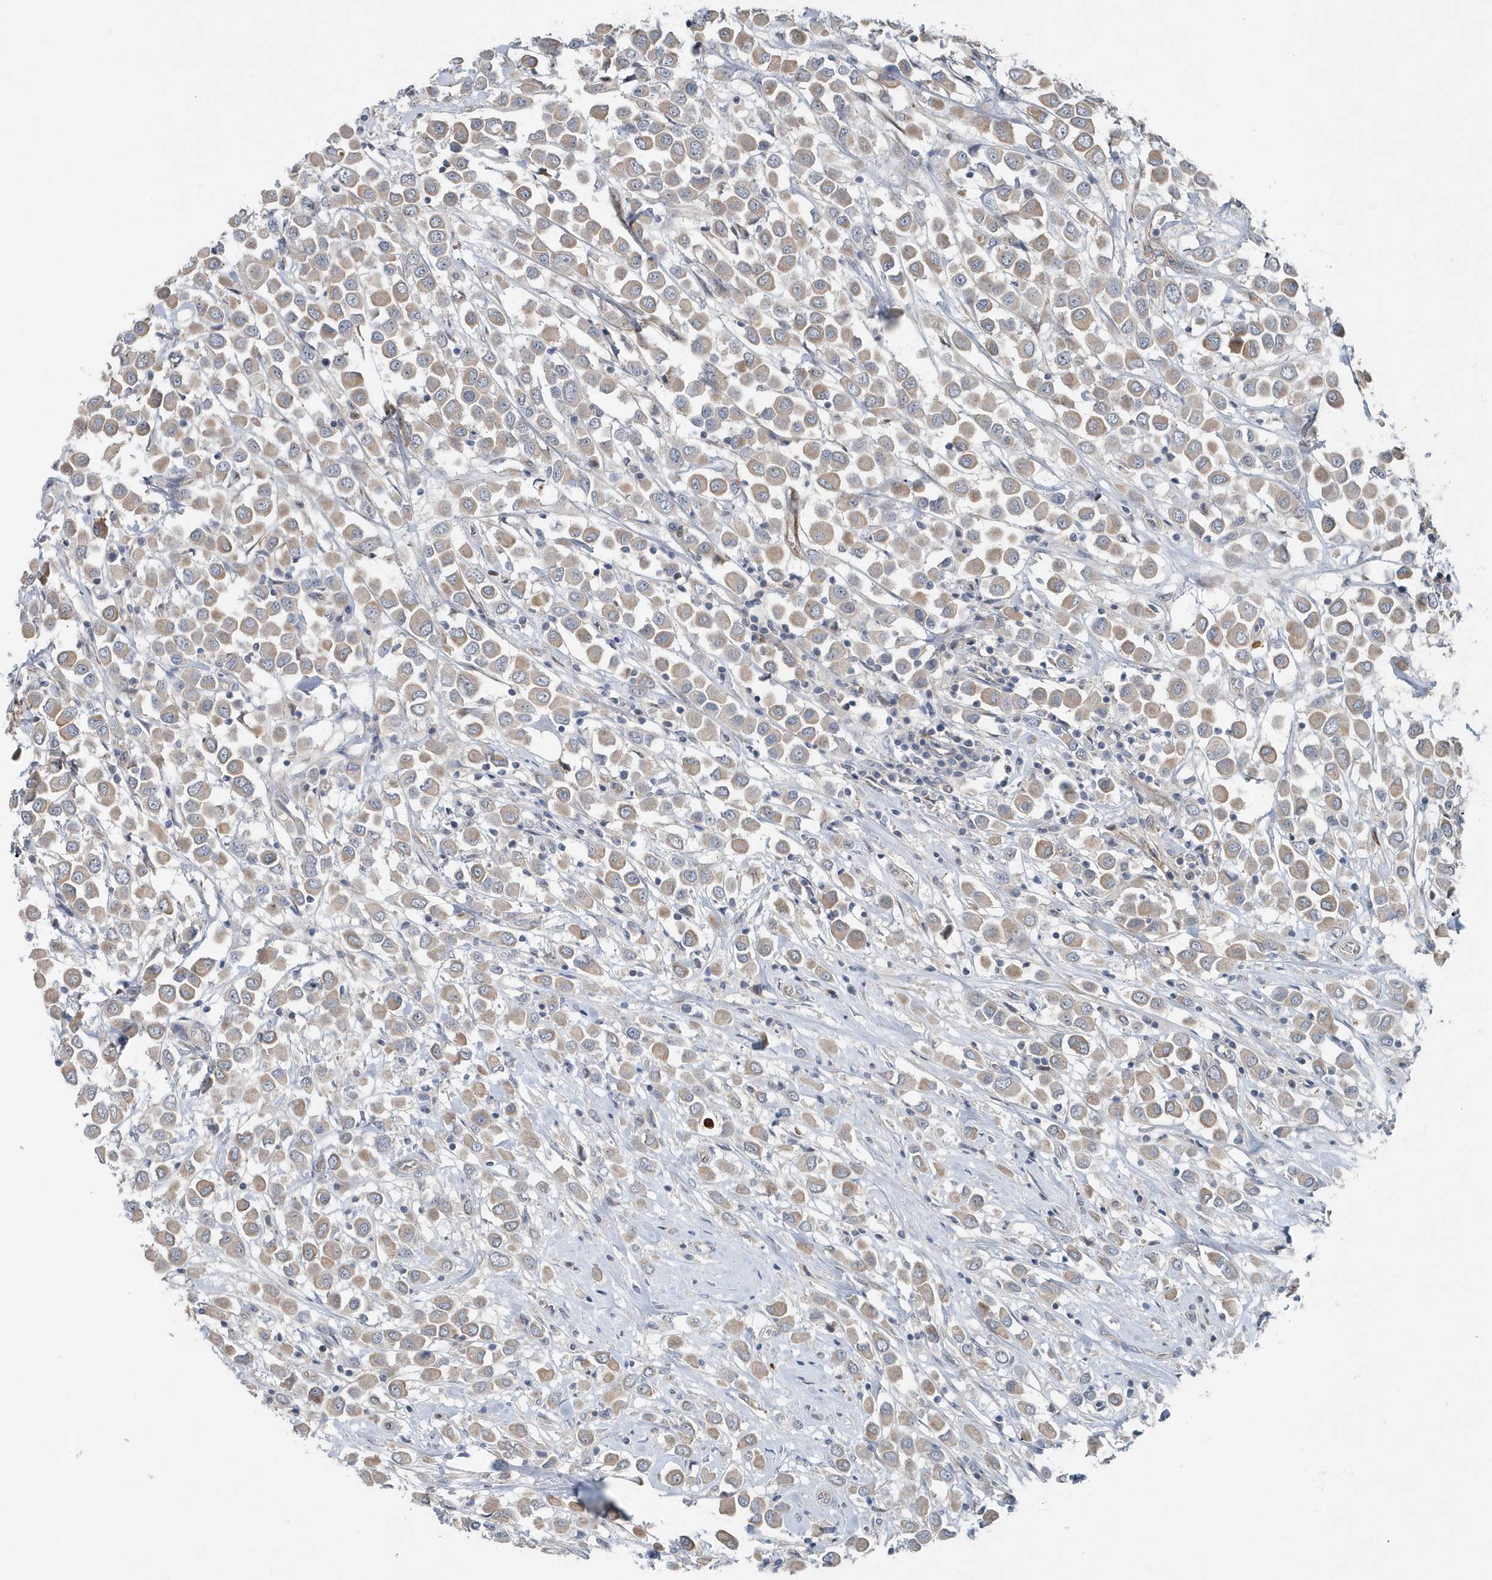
{"staining": {"intensity": "weak", "quantity": ">75%", "location": "cytoplasmic/membranous"}, "tissue": "breast cancer", "cell_type": "Tumor cells", "image_type": "cancer", "snomed": [{"axis": "morphology", "description": "Duct carcinoma"}, {"axis": "topography", "description": "Breast"}], "caption": "Immunohistochemical staining of intraductal carcinoma (breast) reveals low levels of weak cytoplasmic/membranous positivity in about >75% of tumor cells.", "gene": "MCC", "patient": {"sex": "female", "age": 61}}